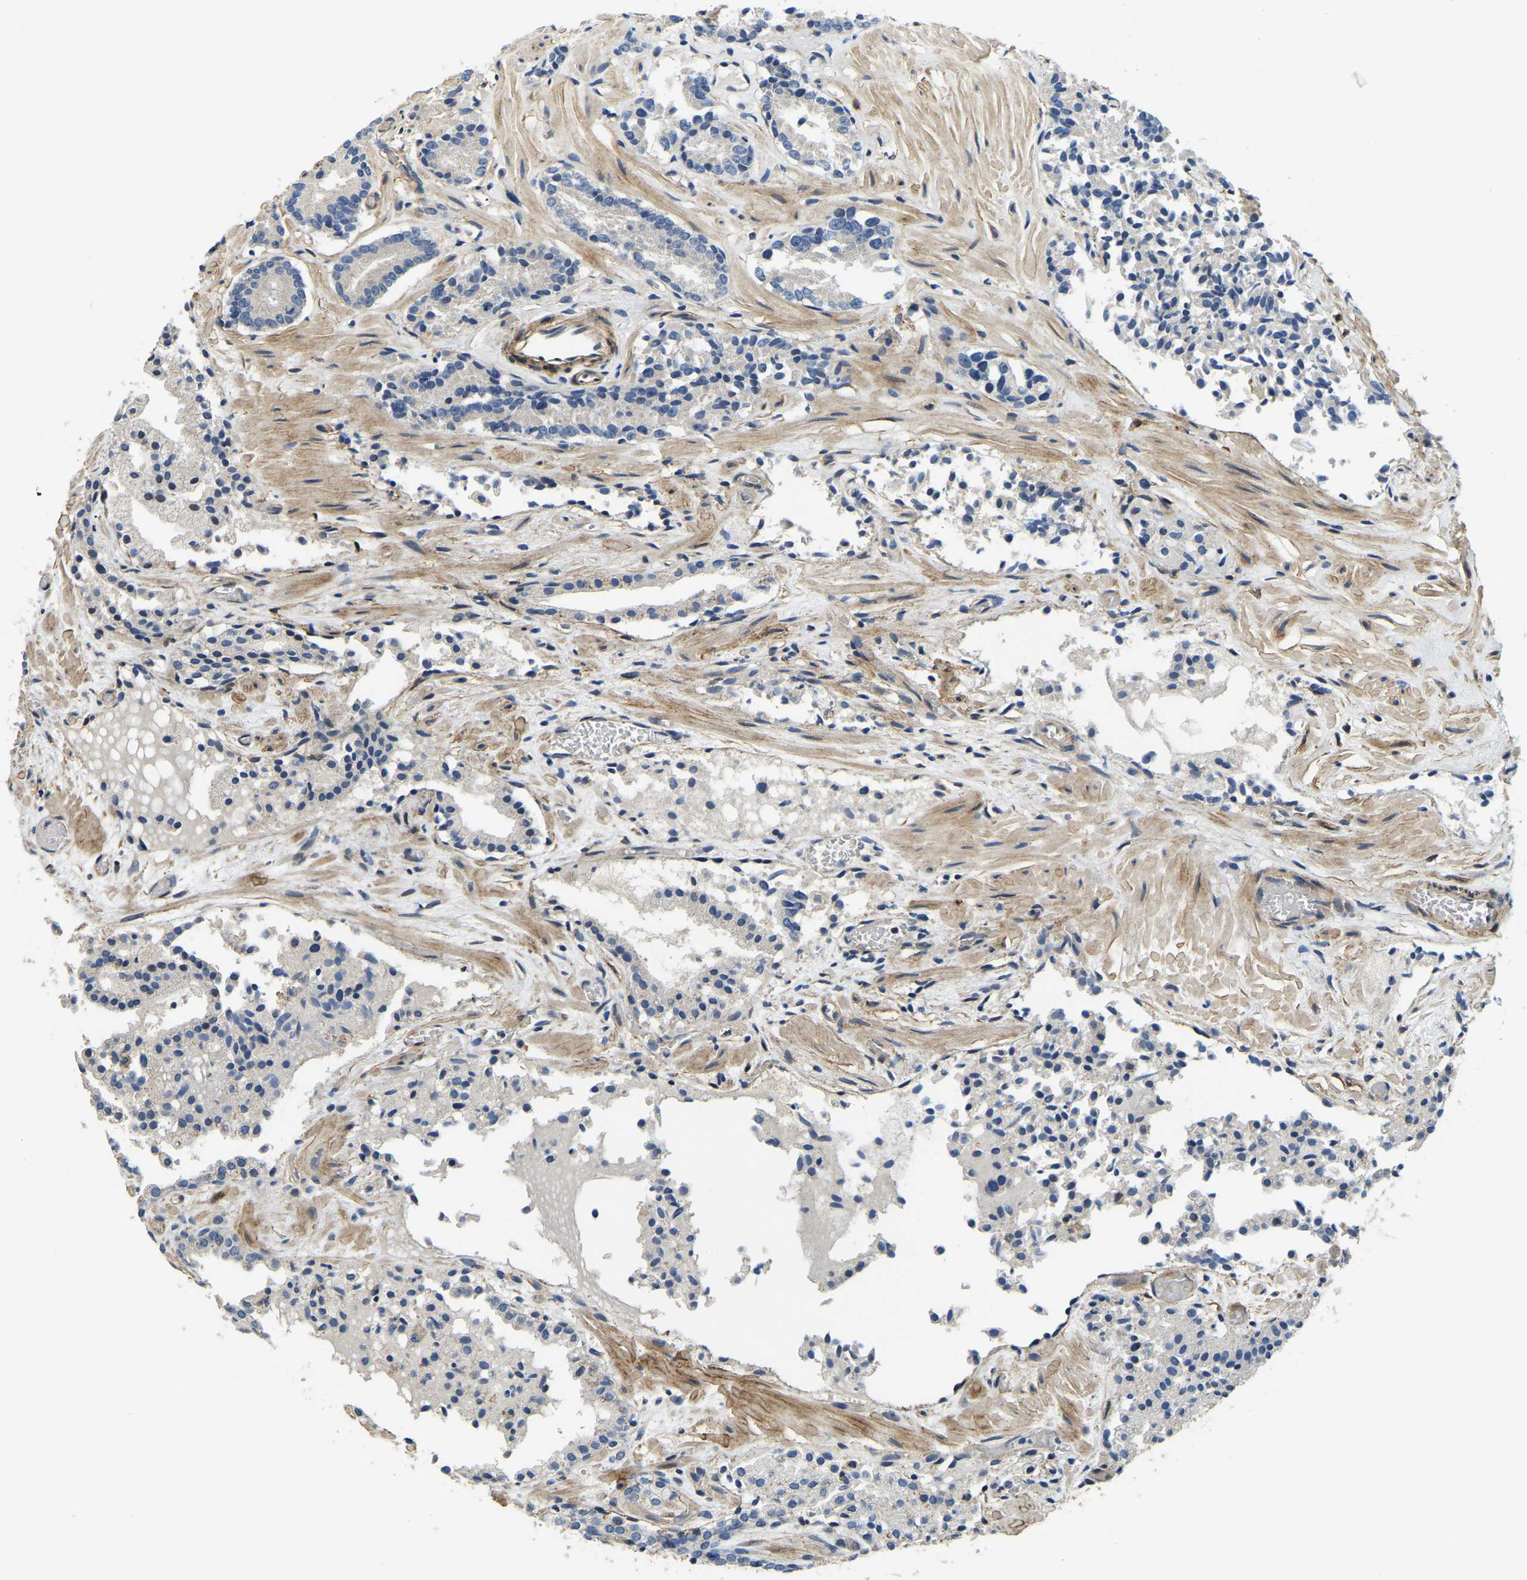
{"staining": {"intensity": "negative", "quantity": "none", "location": "none"}, "tissue": "prostate cancer", "cell_type": "Tumor cells", "image_type": "cancer", "snomed": [{"axis": "morphology", "description": "Adenocarcinoma, Low grade"}, {"axis": "topography", "description": "Prostate"}], "caption": "This is an immunohistochemistry (IHC) micrograph of human prostate cancer (adenocarcinoma (low-grade)). There is no staining in tumor cells.", "gene": "RNF39", "patient": {"sex": "male", "age": 51}}